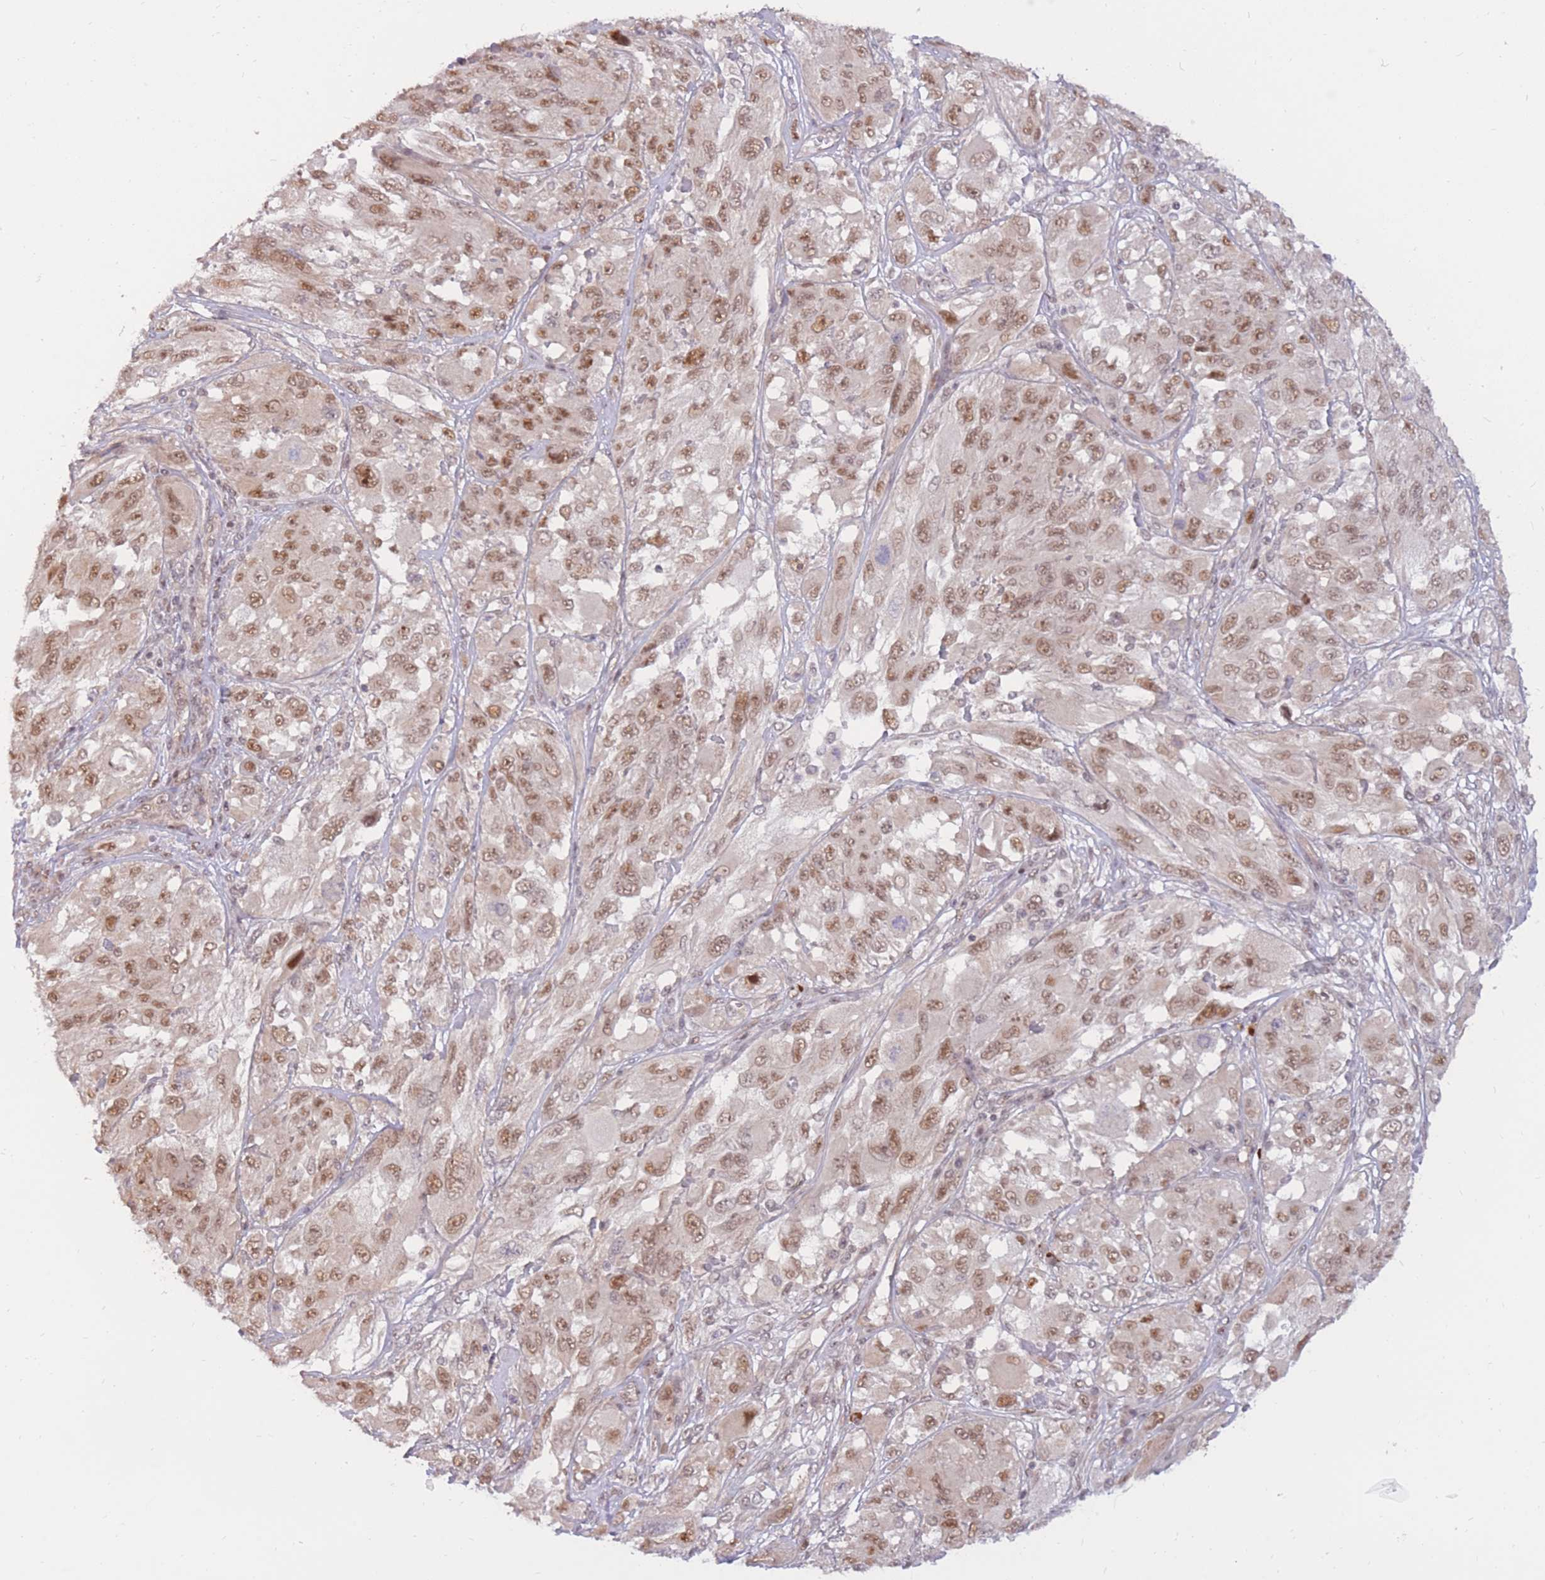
{"staining": {"intensity": "moderate", "quantity": ">75%", "location": "nuclear"}, "tissue": "melanoma", "cell_type": "Tumor cells", "image_type": "cancer", "snomed": [{"axis": "morphology", "description": "Malignant melanoma, NOS"}, {"axis": "topography", "description": "Skin"}], "caption": "Immunohistochemical staining of malignant melanoma shows medium levels of moderate nuclear protein positivity in approximately >75% of tumor cells. (DAB = brown stain, brightfield microscopy at high magnification).", "gene": "ERICH6B", "patient": {"sex": "female", "age": 91}}